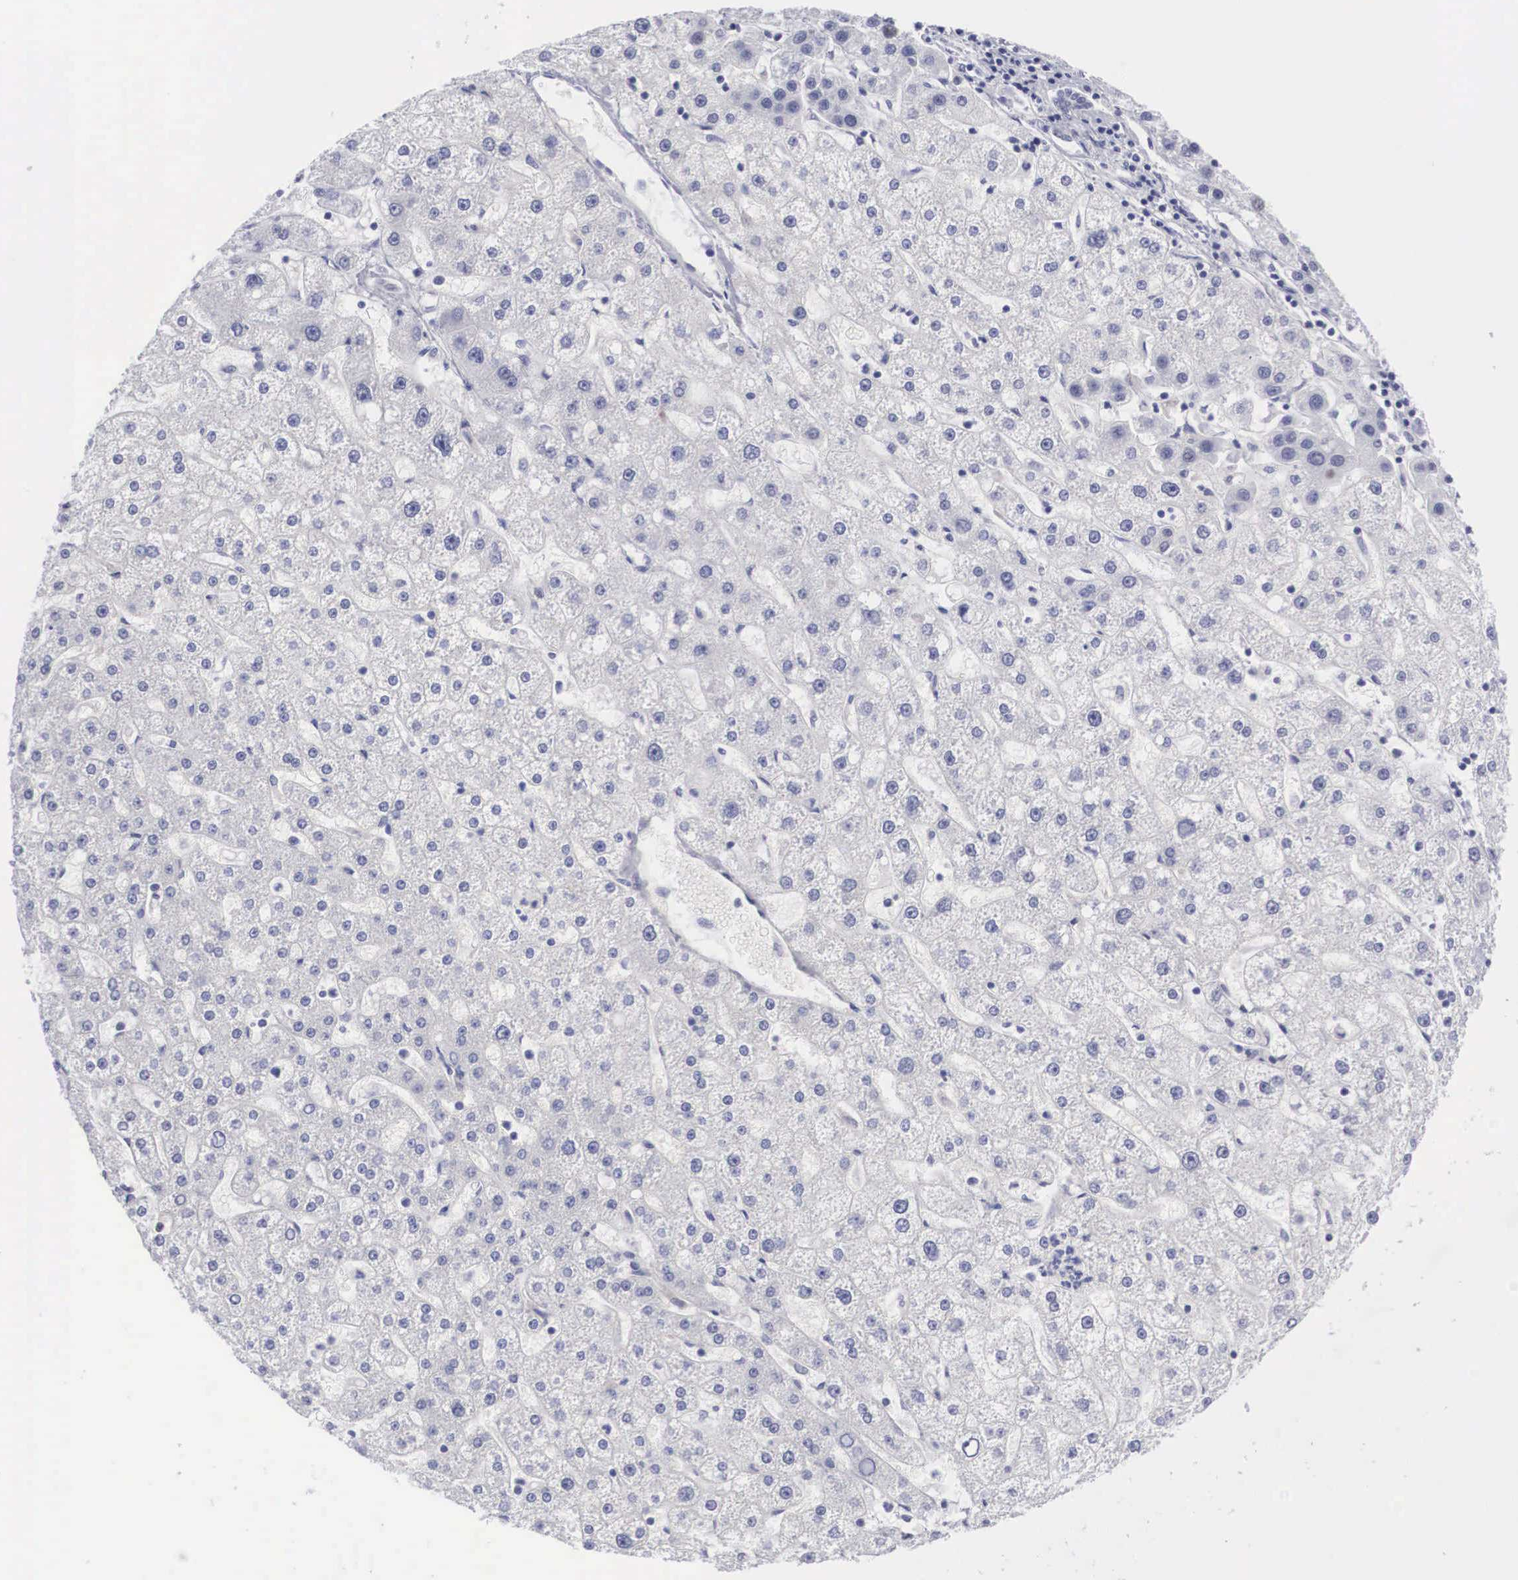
{"staining": {"intensity": "negative", "quantity": "none", "location": "none"}, "tissue": "liver cancer", "cell_type": "Tumor cells", "image_type": "cancer", "snomed": [{"axis": "morphology", "description": "Carcinoma, Hepatocellular, NOS"}, {"axis": "topography", "description": "Liver"}], "caption": "Human liver cancer (hepatocellular carcinoma) stained for a protein using immunohistochemistry (IHC) displays no positivity in tumor cells.", "gene": "MAST4", "patient": {"sex": "female", "age": 85}}